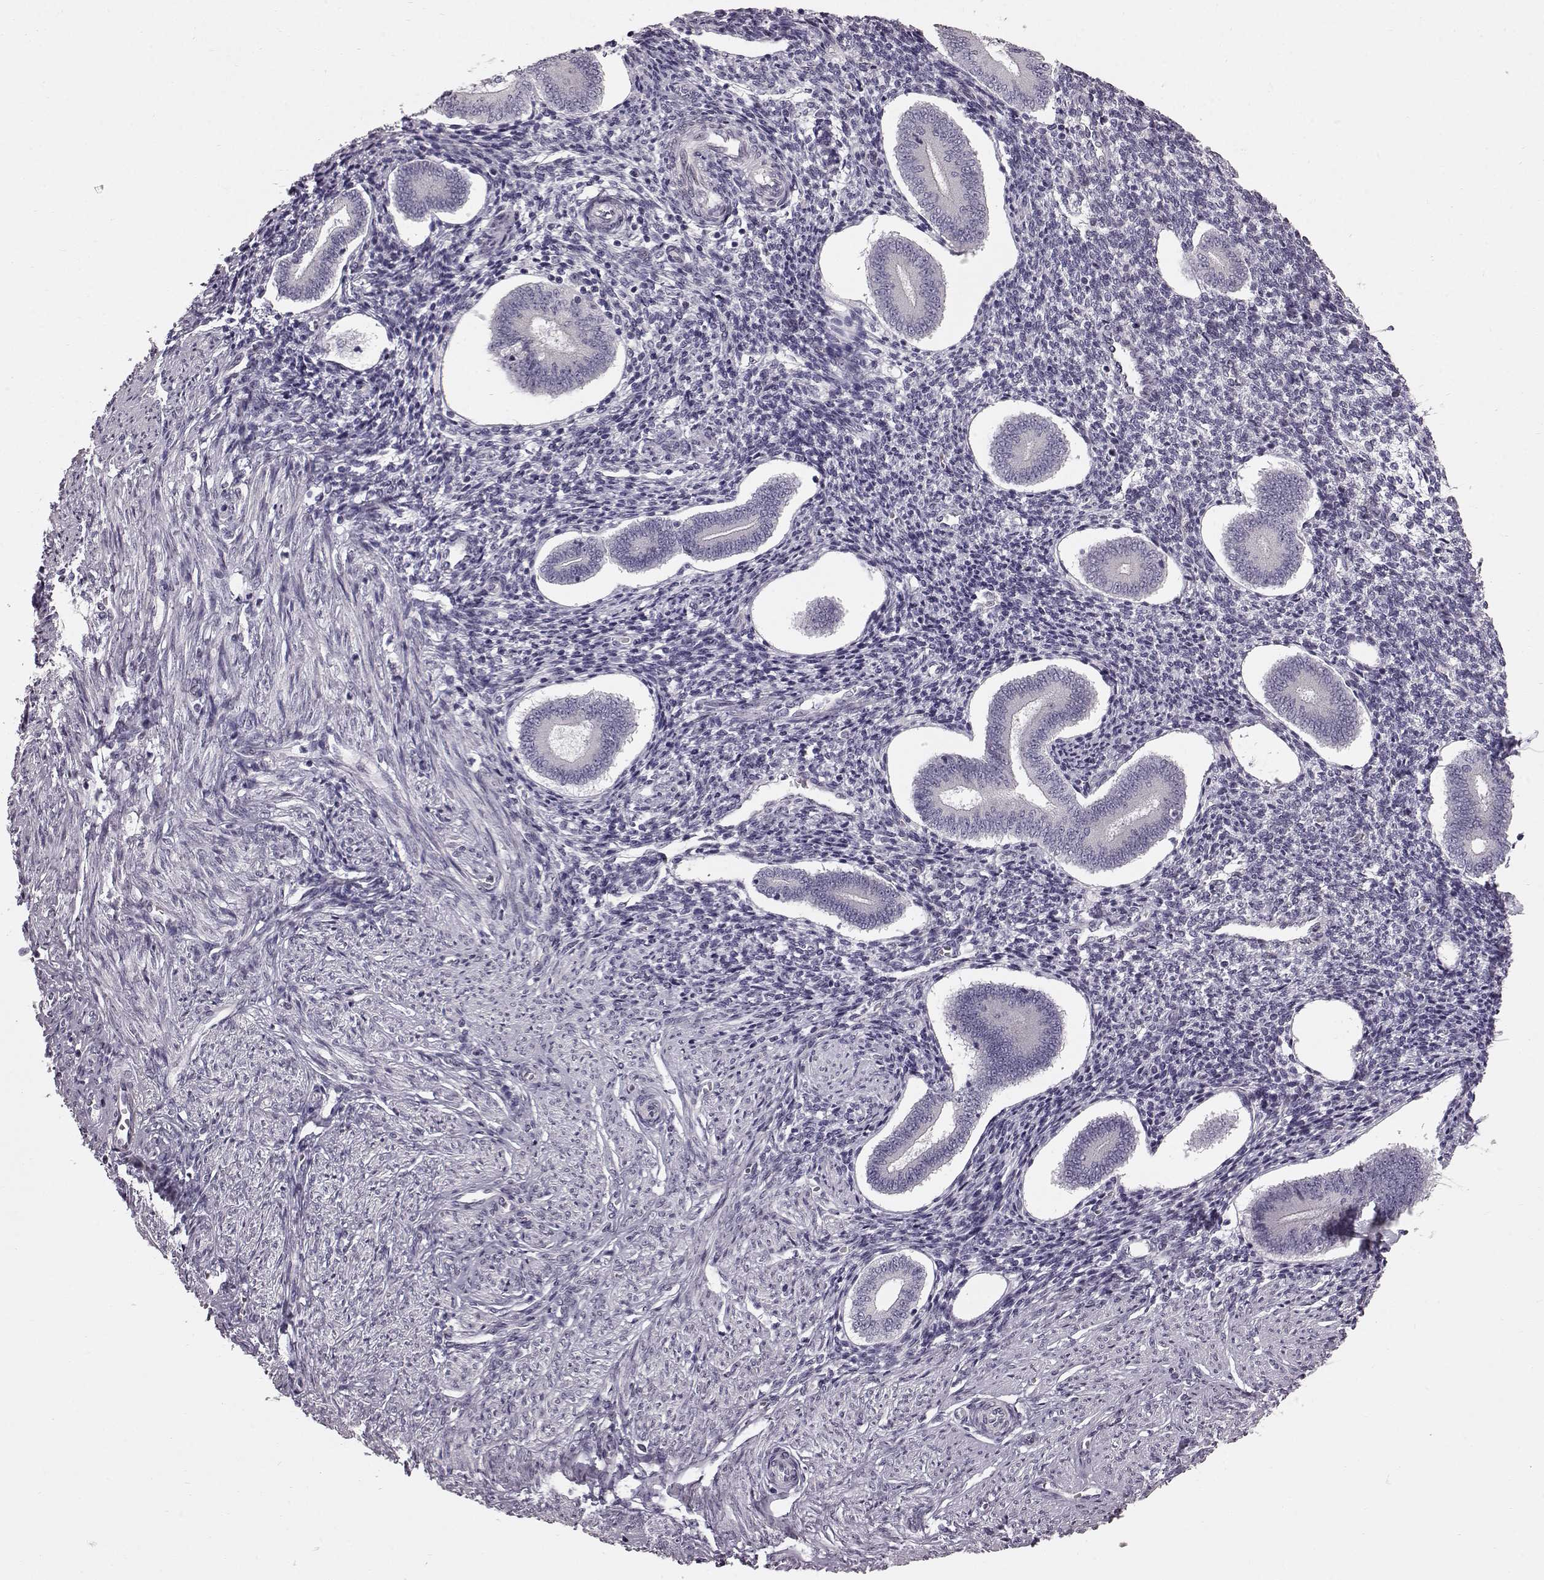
{"staining": {"intensity": "negative", "quantity": "none", "location": "none"}, "tissue": "endometrium", "cell_type": "Cells in endometrial stroma", "image_type": "normal", "snomed": [{"axis": "morphology", "description": "Normal tissue, NOS"}, {"axis": "topography", "description": "Endometrium"}], "caption": "A high-resolution micrograph shows immunohistochemistry staining of benign endometrium, which displays no significant expression in cells in endometrial stroma.", "gene": "TCHHL1", "patient": {"sex": "female", "age": 40}}